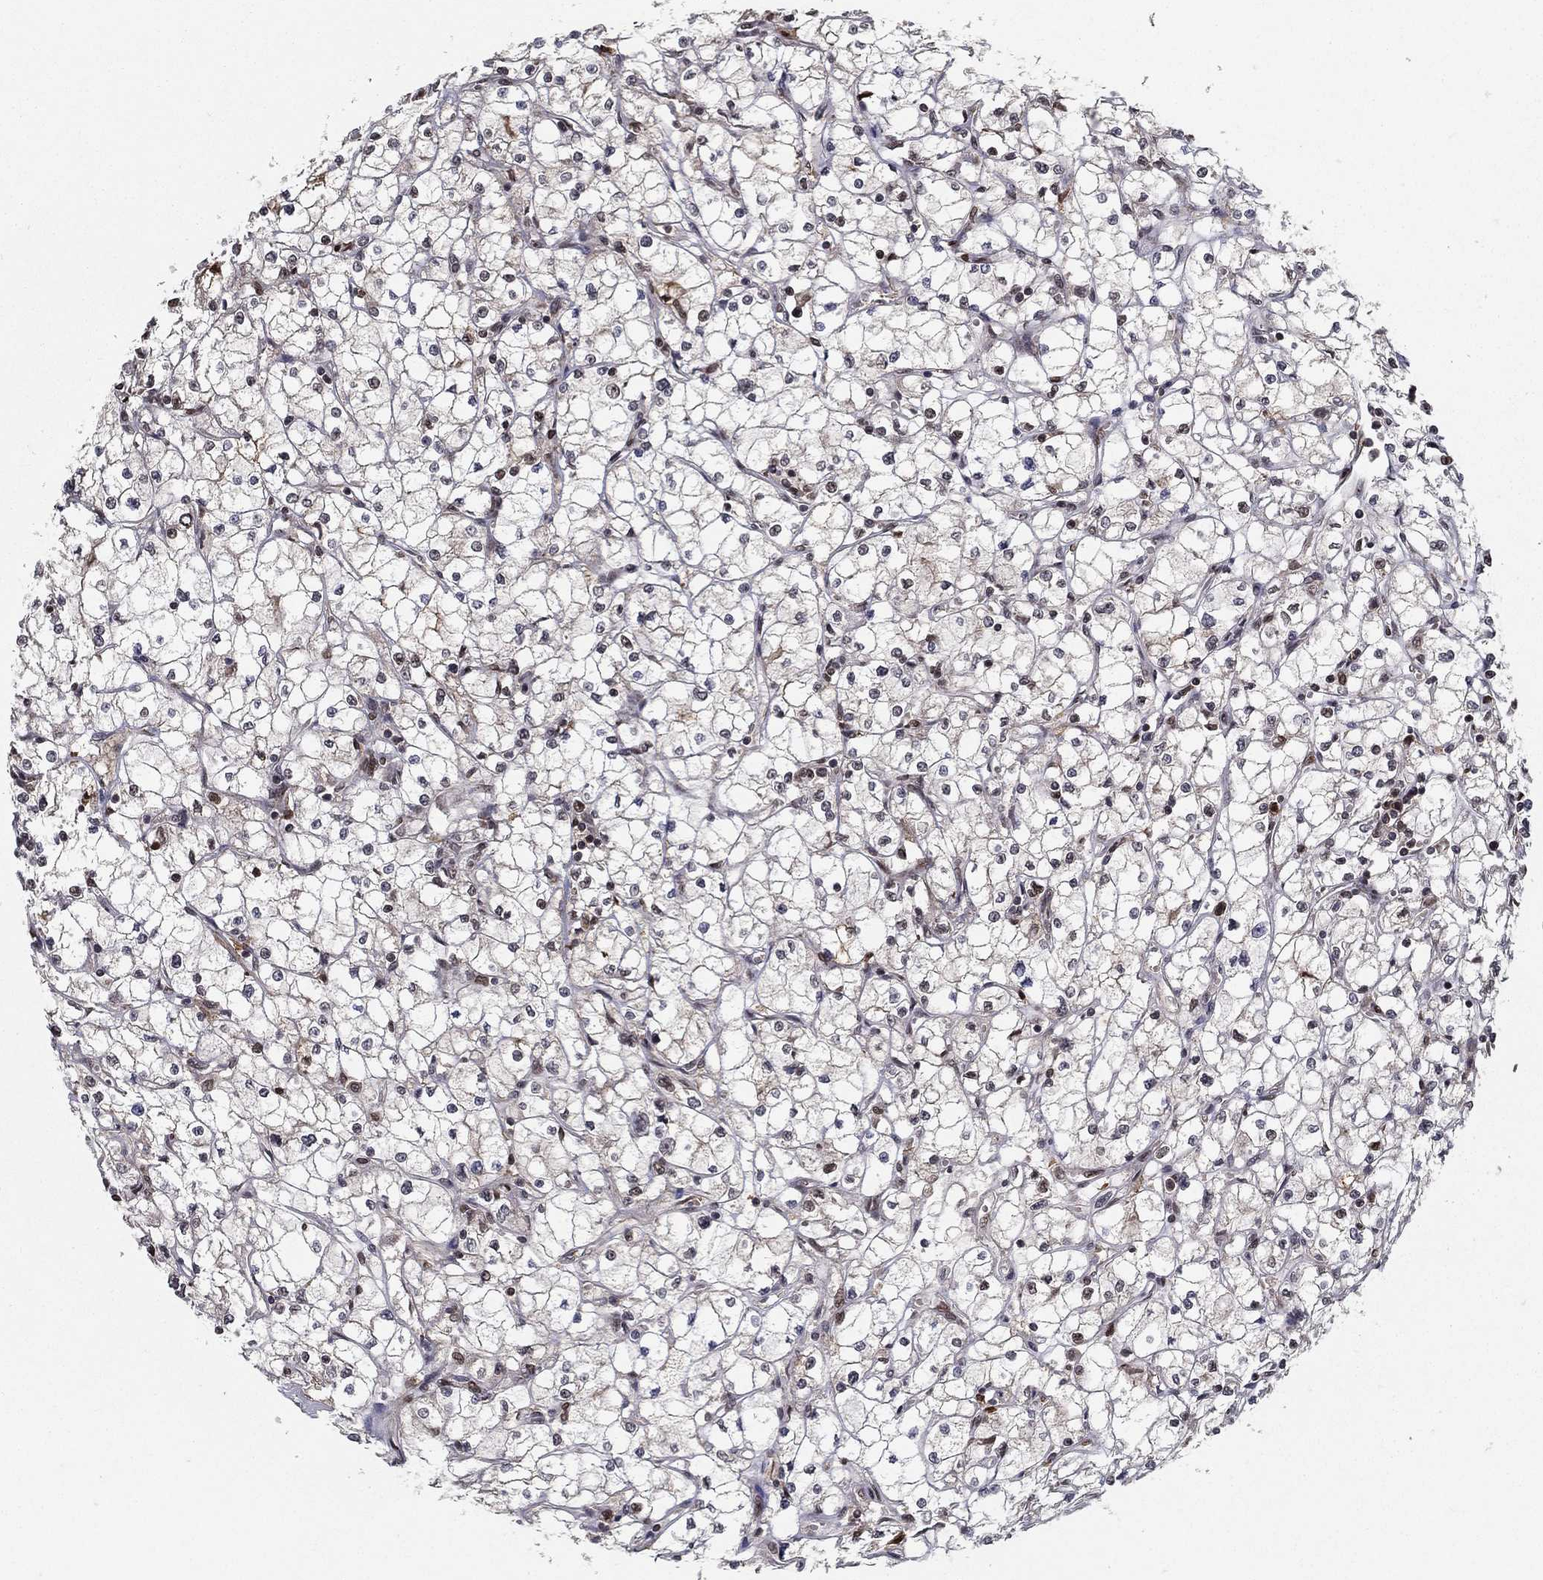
{"staining": {"intensity": "weak", "quantity": "25%-75%", "location": "cytoplasmic/membranous"}, "tissue": "renal cancer", "cell_type": "Tumor cells", "image_type": "cancer", "snomed": [{"axis": "morphology", "description": "Adenocarcinoma, NOS"}, {"axis": "topography", "description": "Kidney"}], "caption": "A low amount of weak cytoplasmic/membranous staining is present in approximately 25%-75% of tumor cells in renal cancer tissue. The staining is performed using DAB brown chromogen to label protein expression. The nuclei are counter-stained blue using hematoxylin.", "gene": "CDCA7L", "patient": {"sex": "male", "age": 67}}